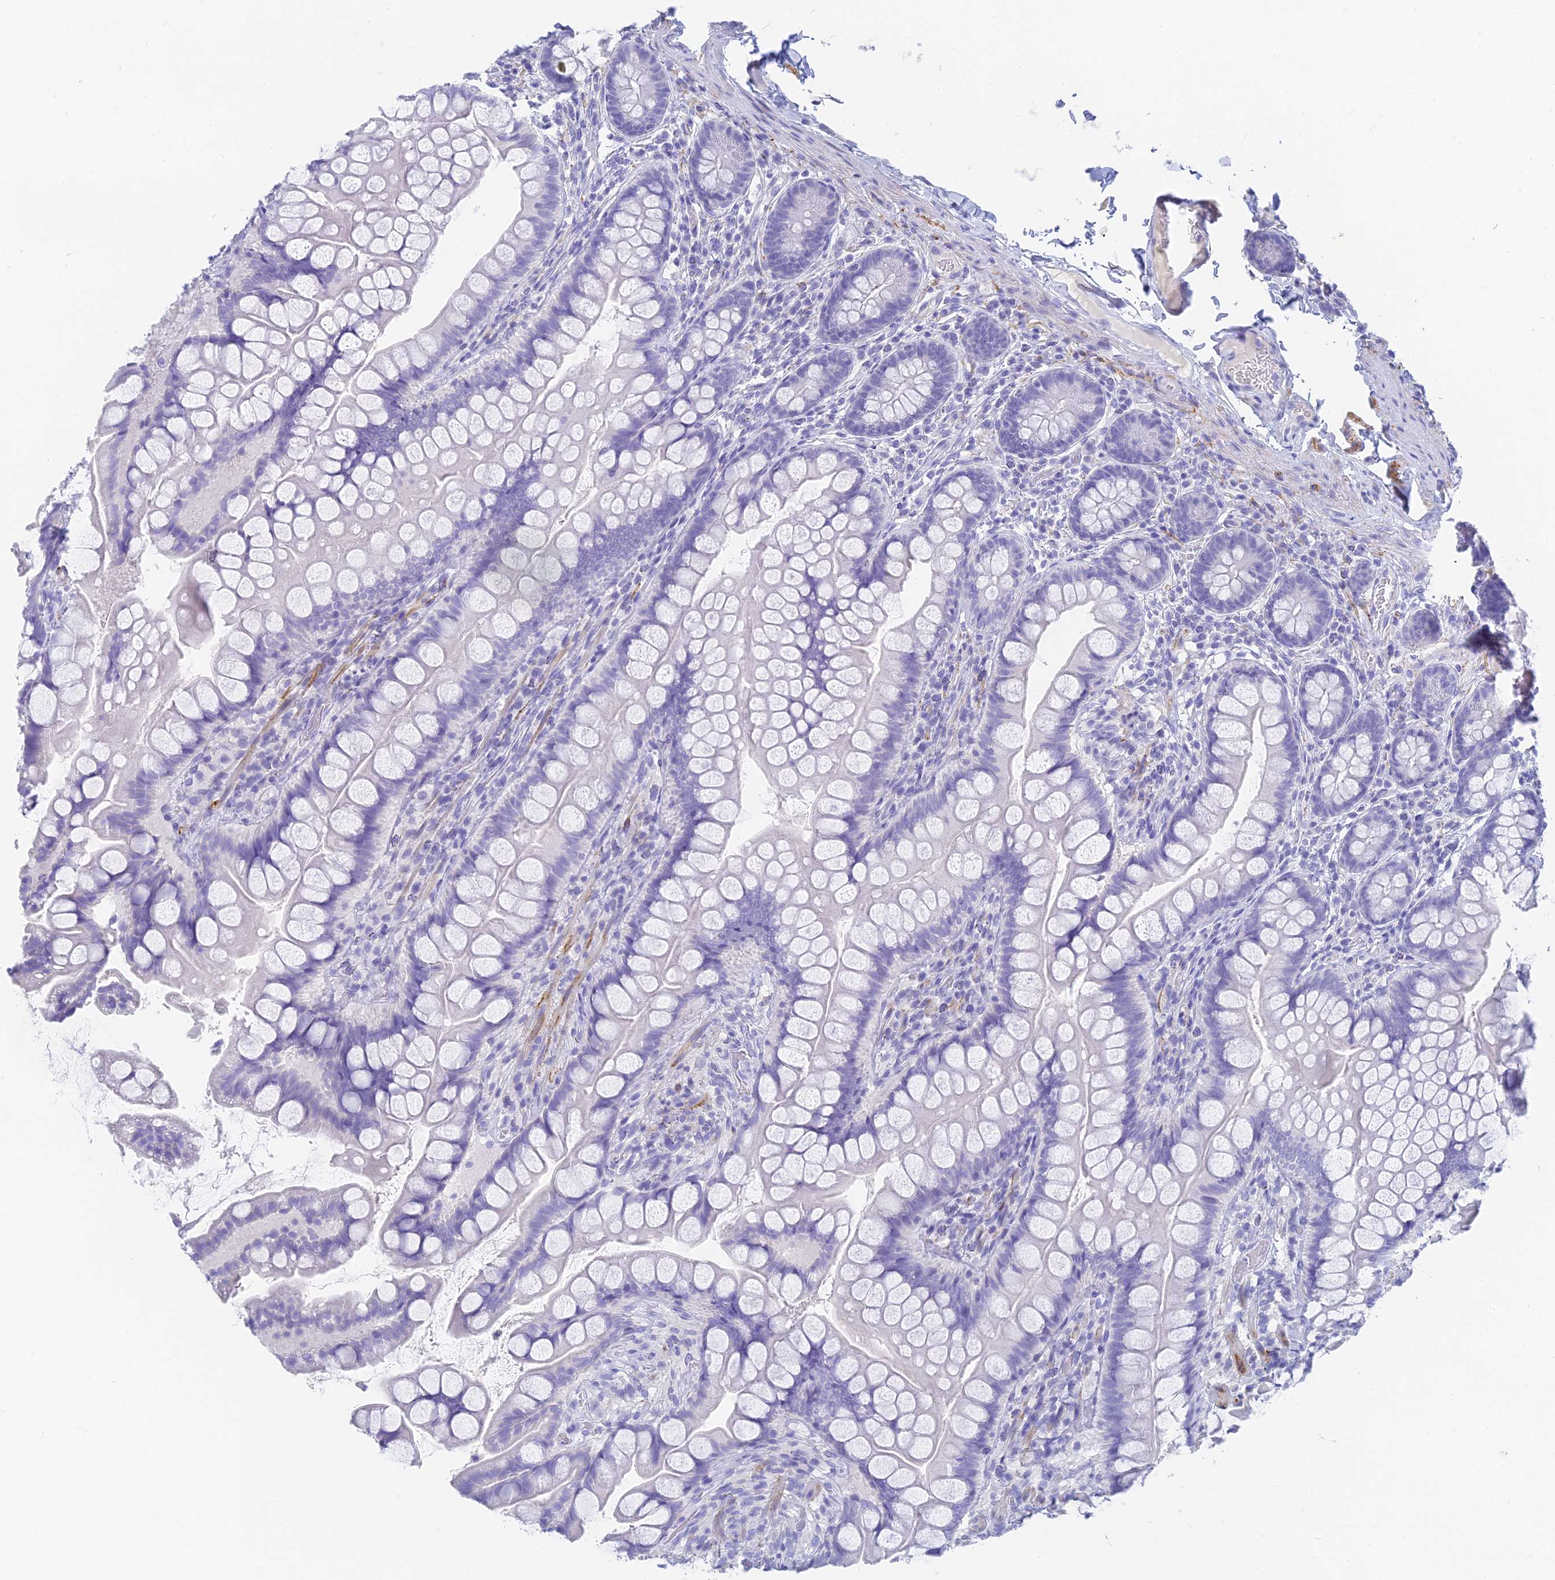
{"staining": {"intensity": "negative", "quantity": "none", "location": "none"}, "tissue": "small intestine", "cell_type": "Glandular cells", "image_type": "normal", "snomed": [{"axis": "morphology", "description": "Normal tissue, NOS"}, {"axis": "topography", "description": "Small intestine"}], "caption": "Small intestine was stained to show a protein in brown. There is no significant staining in glandular cells. Brightfield microscopy of immunohistochemistry stained with DAB (3,3'-diaminobenzidine) (brown) and hematoxylin (blue), captured at high magnification.", "gene": "SLC36A2", "patient": {"sex": "male", "age": 70}}